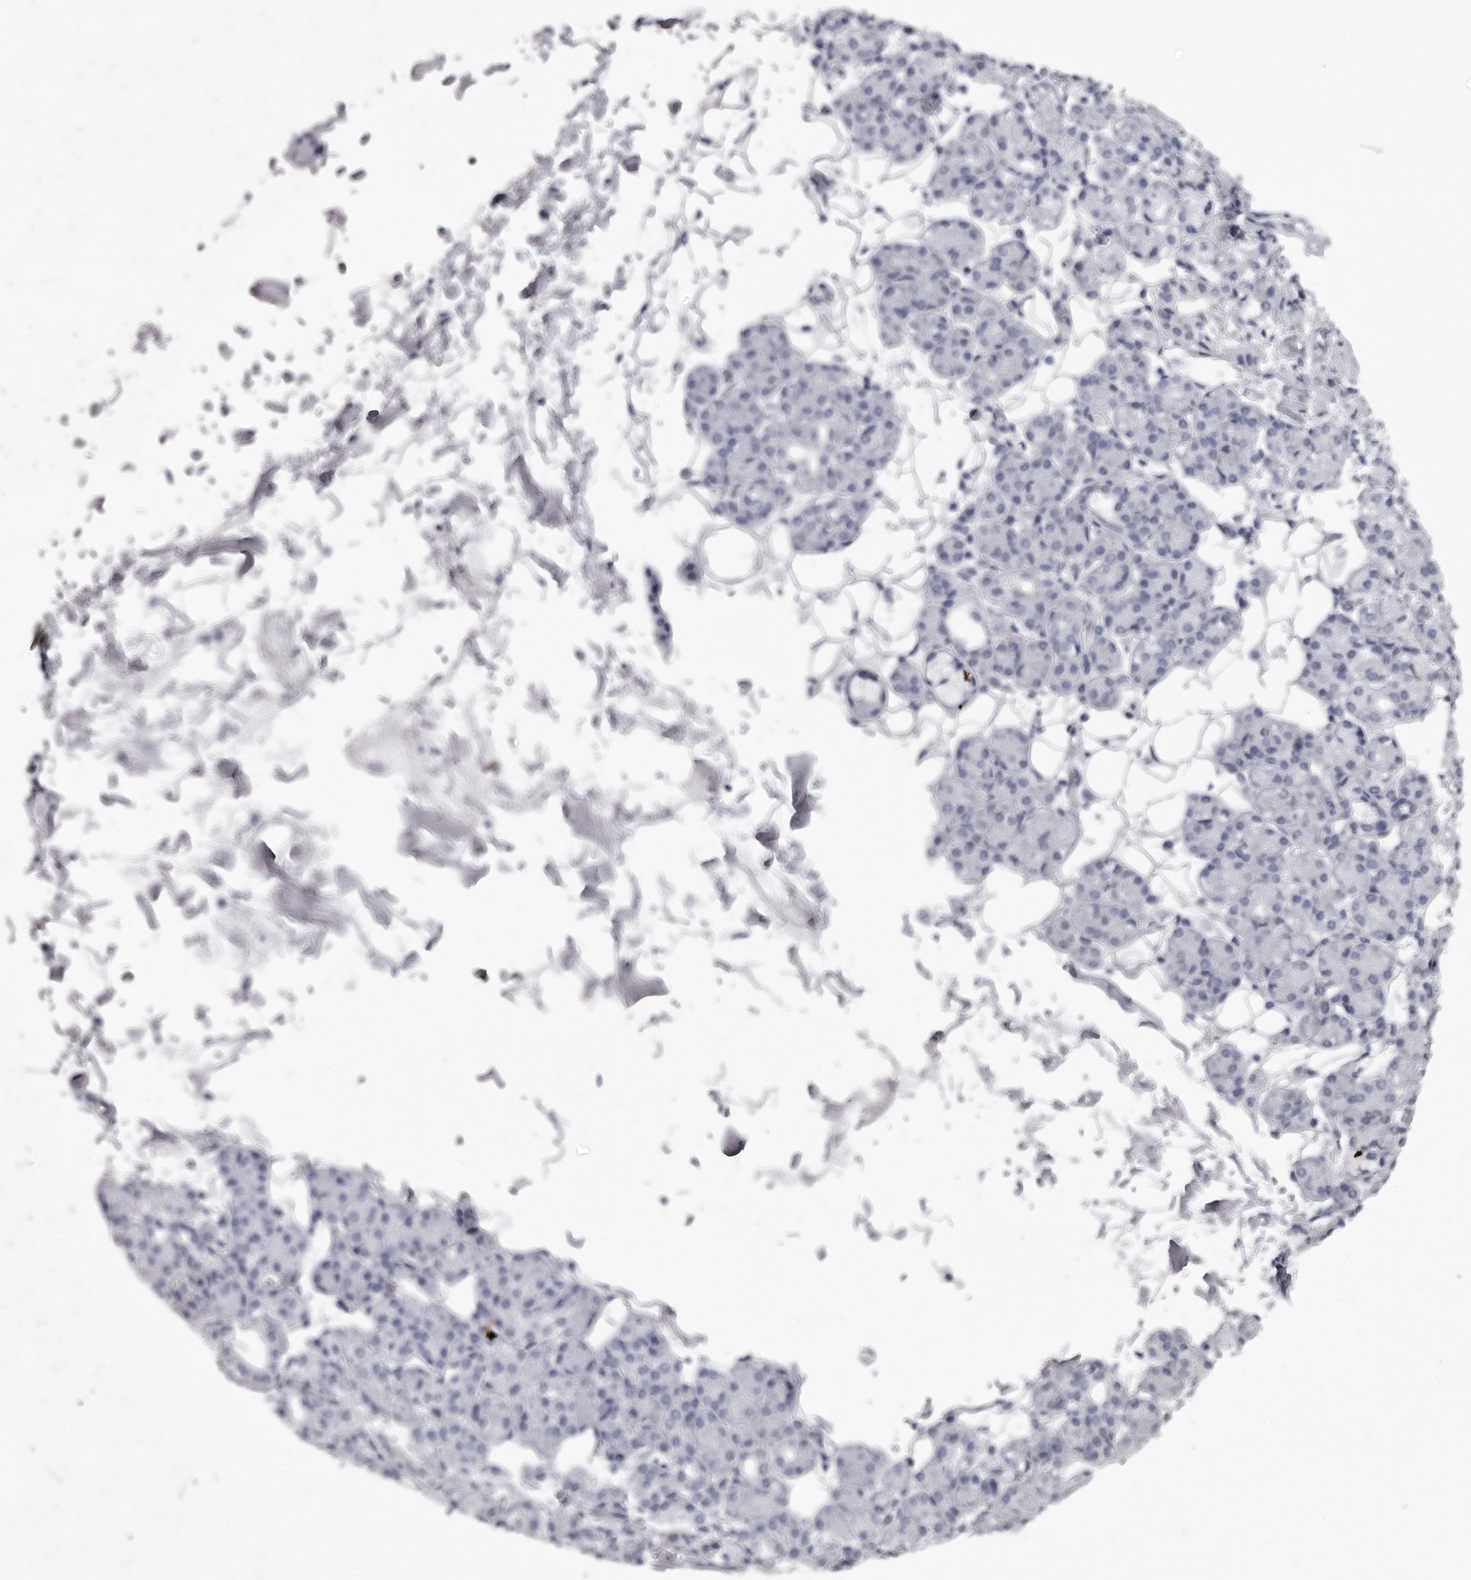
{"staining": {"intensity": "negative", "quantity": "none", "location": "none"}, "tissue": "salivary gland", "cell_type": "Glandular cells", "image_type": "normal", "snomed": [{"axis": "morphology", "description": "Normal tissue, NOS"}, {"axis": "topography", "description": "Salivary gland"}], "caption": "Salivary gland stained for a protein using immunohistochemistry (IHC) demonstrates no positivity glandular cells.", "gene": "LYSMD1", "patient": {"sex": "male", "age": 63}}